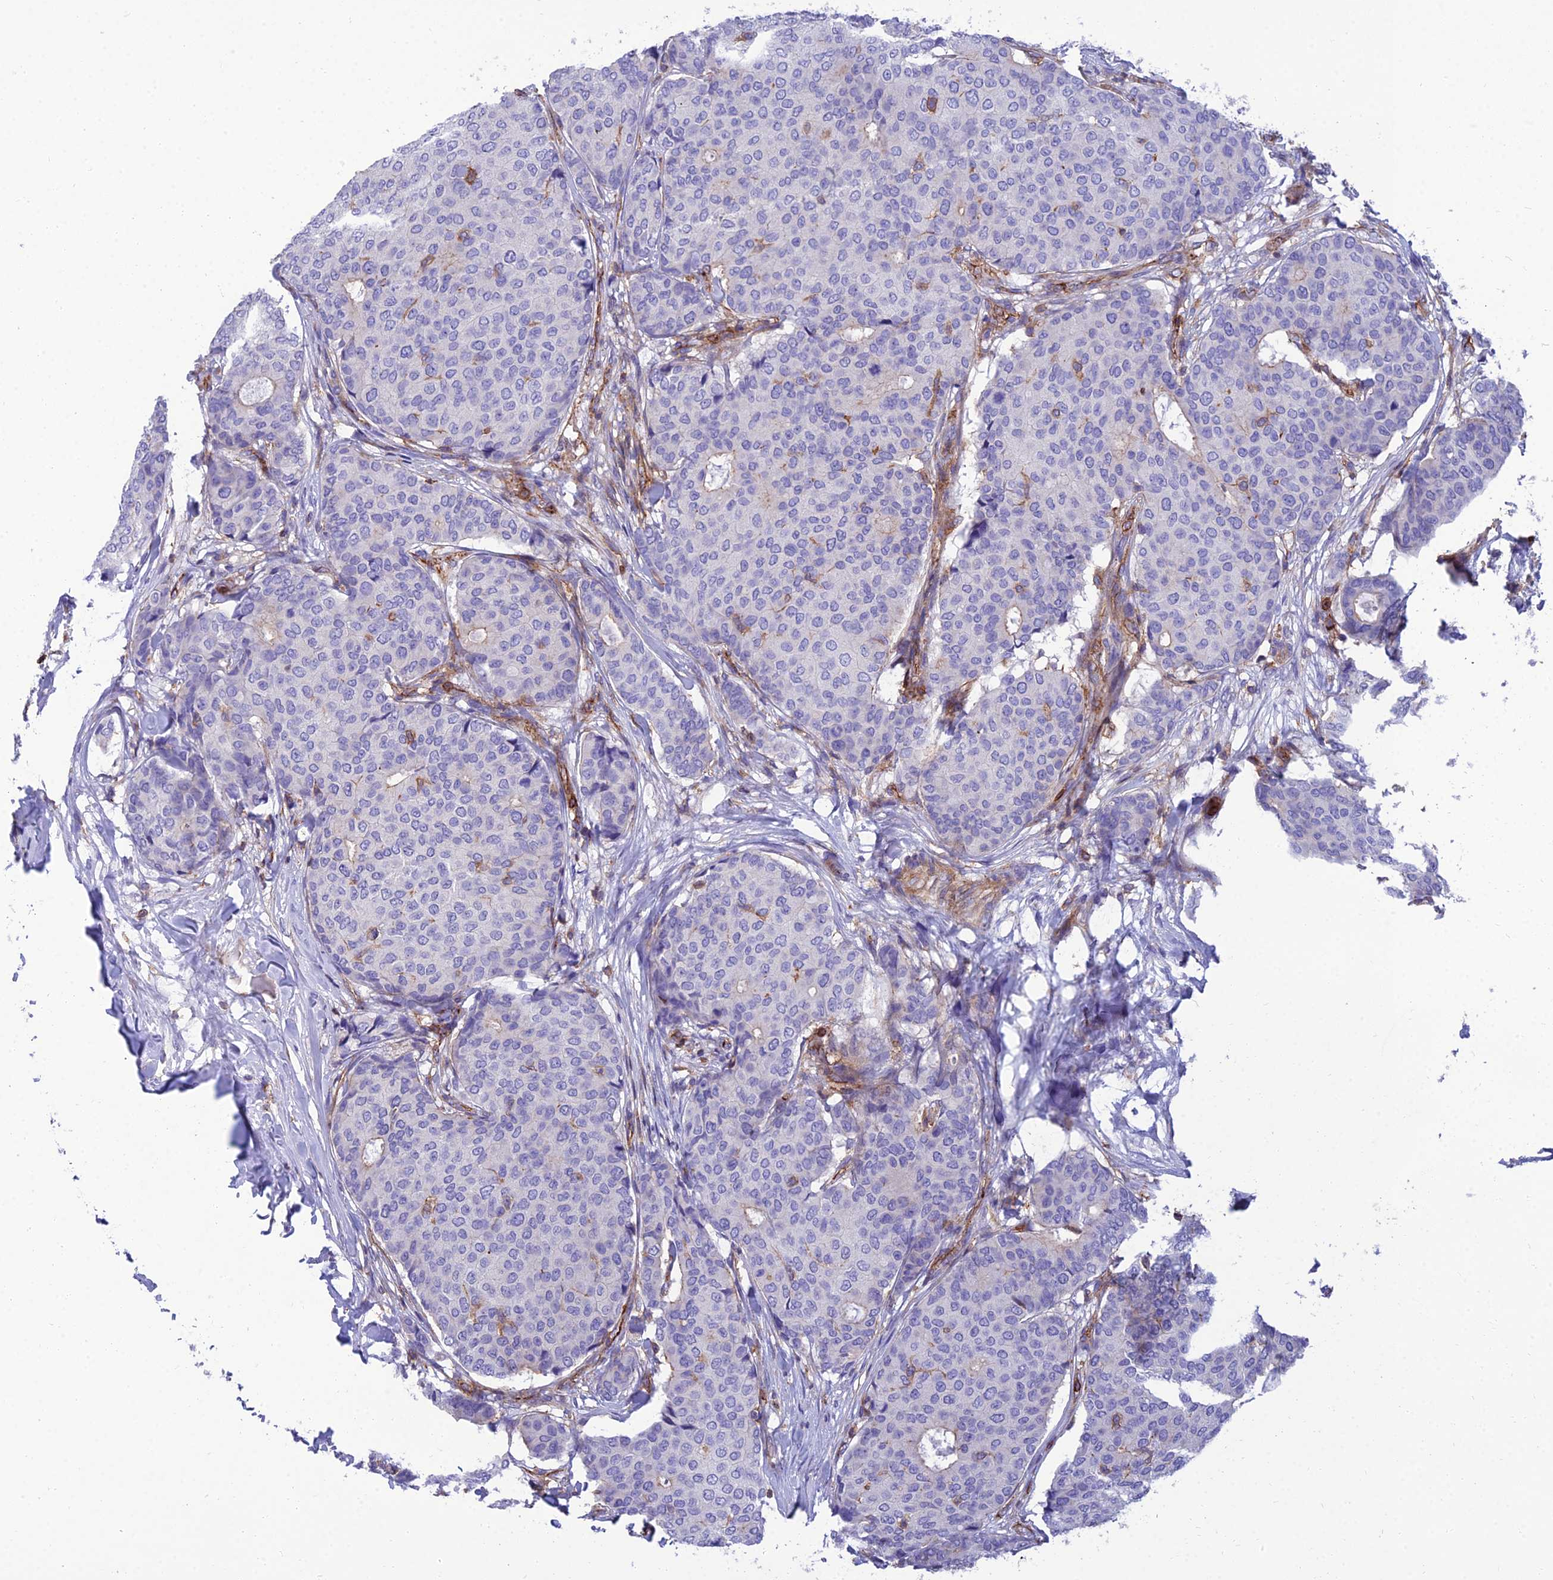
{"staining": {"intensity": "negative", "quantity": "none", "location": "none"}, "tissue": "breast cancer", "cell_type": "Tumor cells", "image_type": "cancer", "snomed": [{"axis": "morphology", "description": "Duct carcinoma"}, {"axis": "topography", "description": "Breast"}], "caption": "This photomicrograph is of breast cancer (infiltrating ductal carcinoma) stained with immunohistochemistry (IHC) to label a protein in brown with the nuclei are counter-stained blue. There is no staining in tumor cells.", "gene": "PPP1R18", "patient": {"sex": "female", "age": 75}}